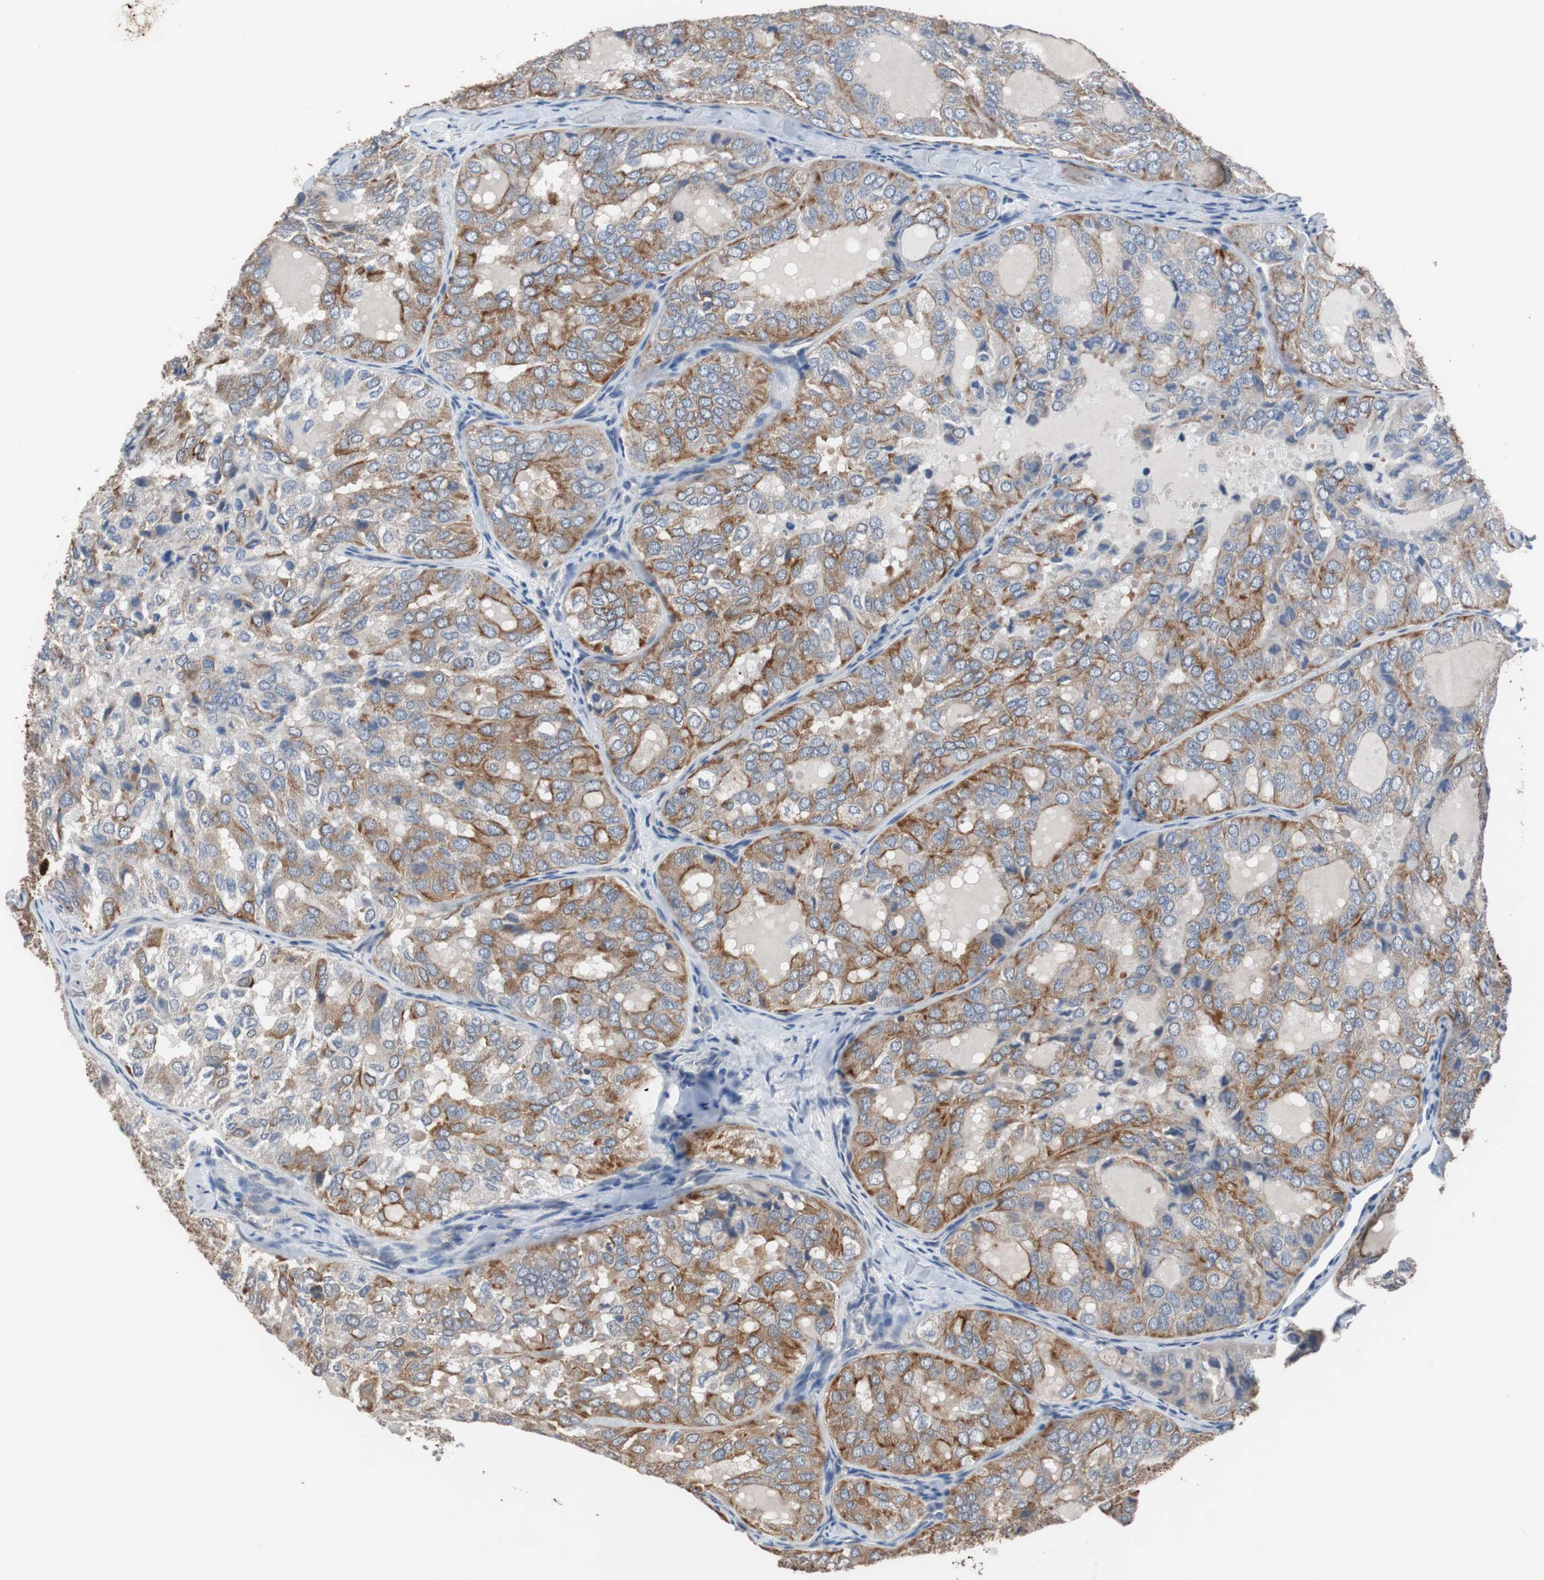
{"staining": {"intensity": "moderate", "quantity": "25%-75%", "location": "cytoplasmic/membranous"}, "tissue": "thyroid cancer", "cell_type": "Tumor cells", "image_type": "cancer", "snomed": [{"axis": "morphology", "description": "Follicular adenoma carcinoma, NOS"}, {"axis": "topography", "description": "Thyroid gland"}], "caption": "Thyroid cancer (follicular adenoma carcinoma) stained with a brown dye exhibits moderate cytoplasmic/membranous positive staining in about 25%-75% of tumor cells.", "gene": "USP10", "patient": {"sex": "male", "age": 75}}